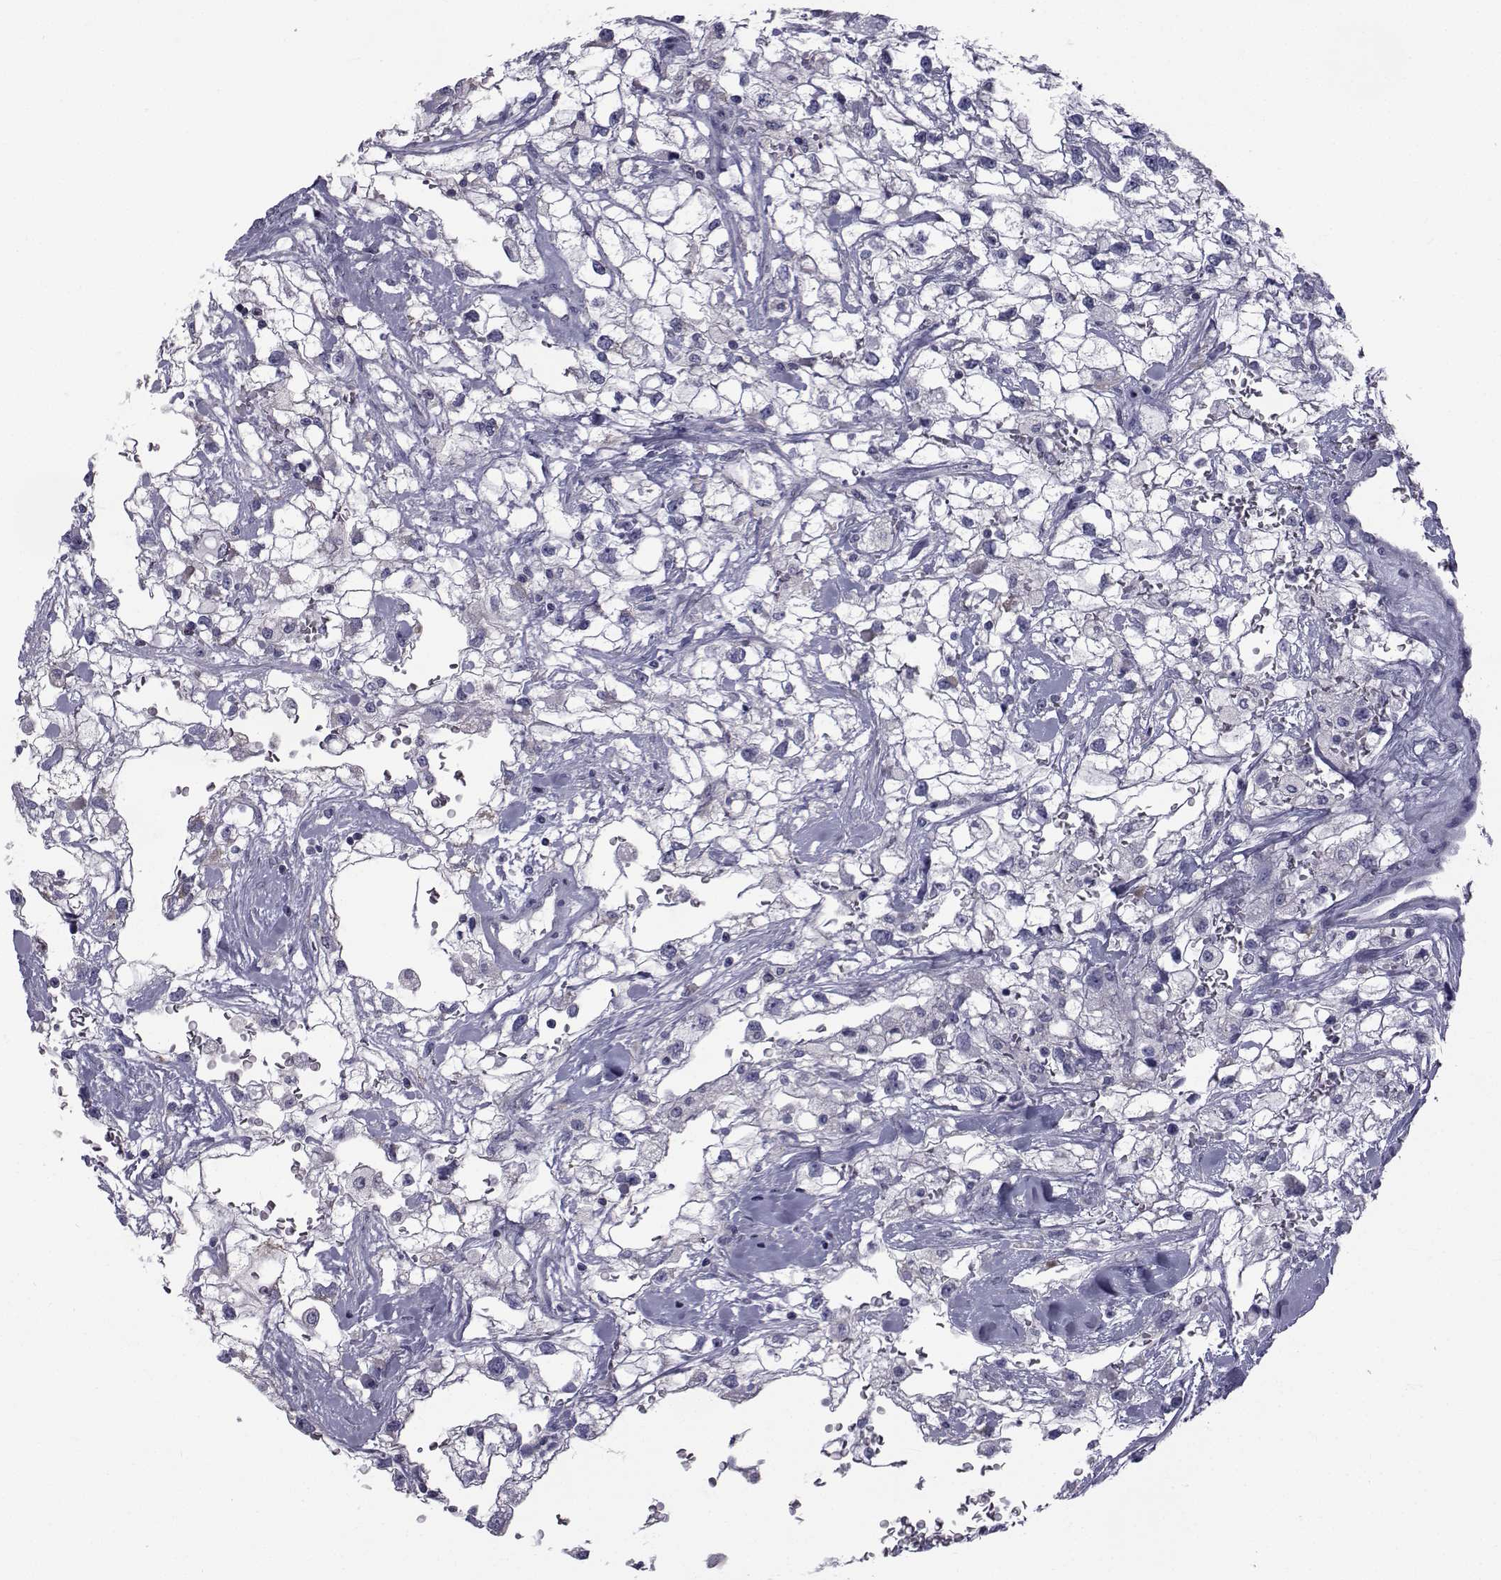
{"staining": {"intensity": "negative", "quantity": "none", "location": "none"}, "tissue": "renal cancer", "cell_type": "Tumor cells", "image_type": "cancer", "snomed": [{"axis": "morphology", "description": "Adenocarcinoma, NOS"}, {"axis": "topography", "description": "Kidney"}], "caption": "The micrograph demonstrates no staining of tumor cells in renal adenocarcinoma.", "gene": "FDXR", "patient": {"sex": "male", "age": 59}}